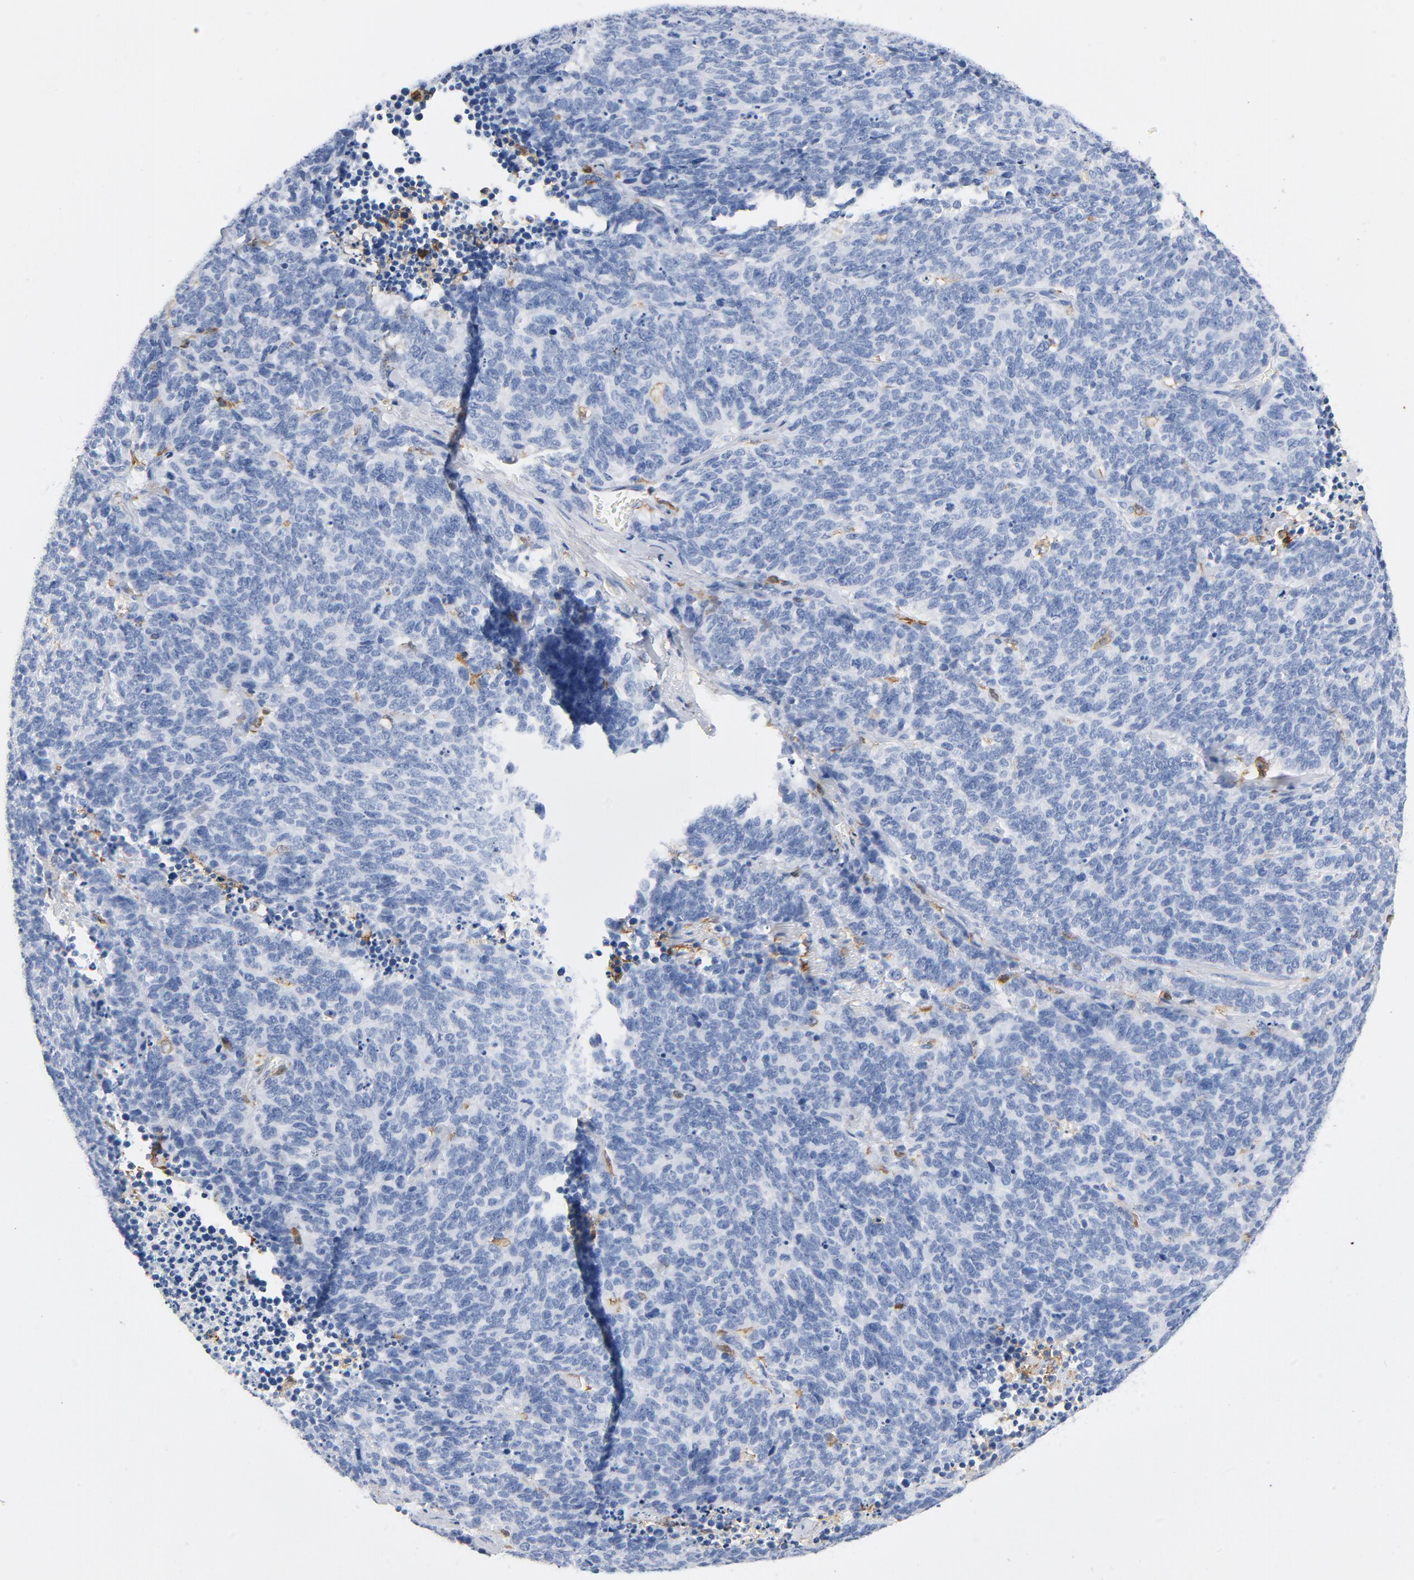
{"staining": {"intensity": "negative", "quantity": "none", "location": "none"}, "tissue": "lung cancer", "cell_type": "Tumor cells", "image_type": "cancer", "snomed": [{"axis": "morphology", "description": "Neoplasm, malignant, NOS"}, {"axis": "topography", "description": "Lung"}], "caption": "A photomicrograph of human lung cancer (malignant neoplasm) is negative for staining in tumor cells. (Stains: DAB (3,3'-diaminobenzidine) immunohistochemistry (IHC) with hematoxylin counter stain, Microscopy: brightfield microscopy at high magnification).", "gene": "NCF1", "patient": {"sex": "female", "age": 58}}